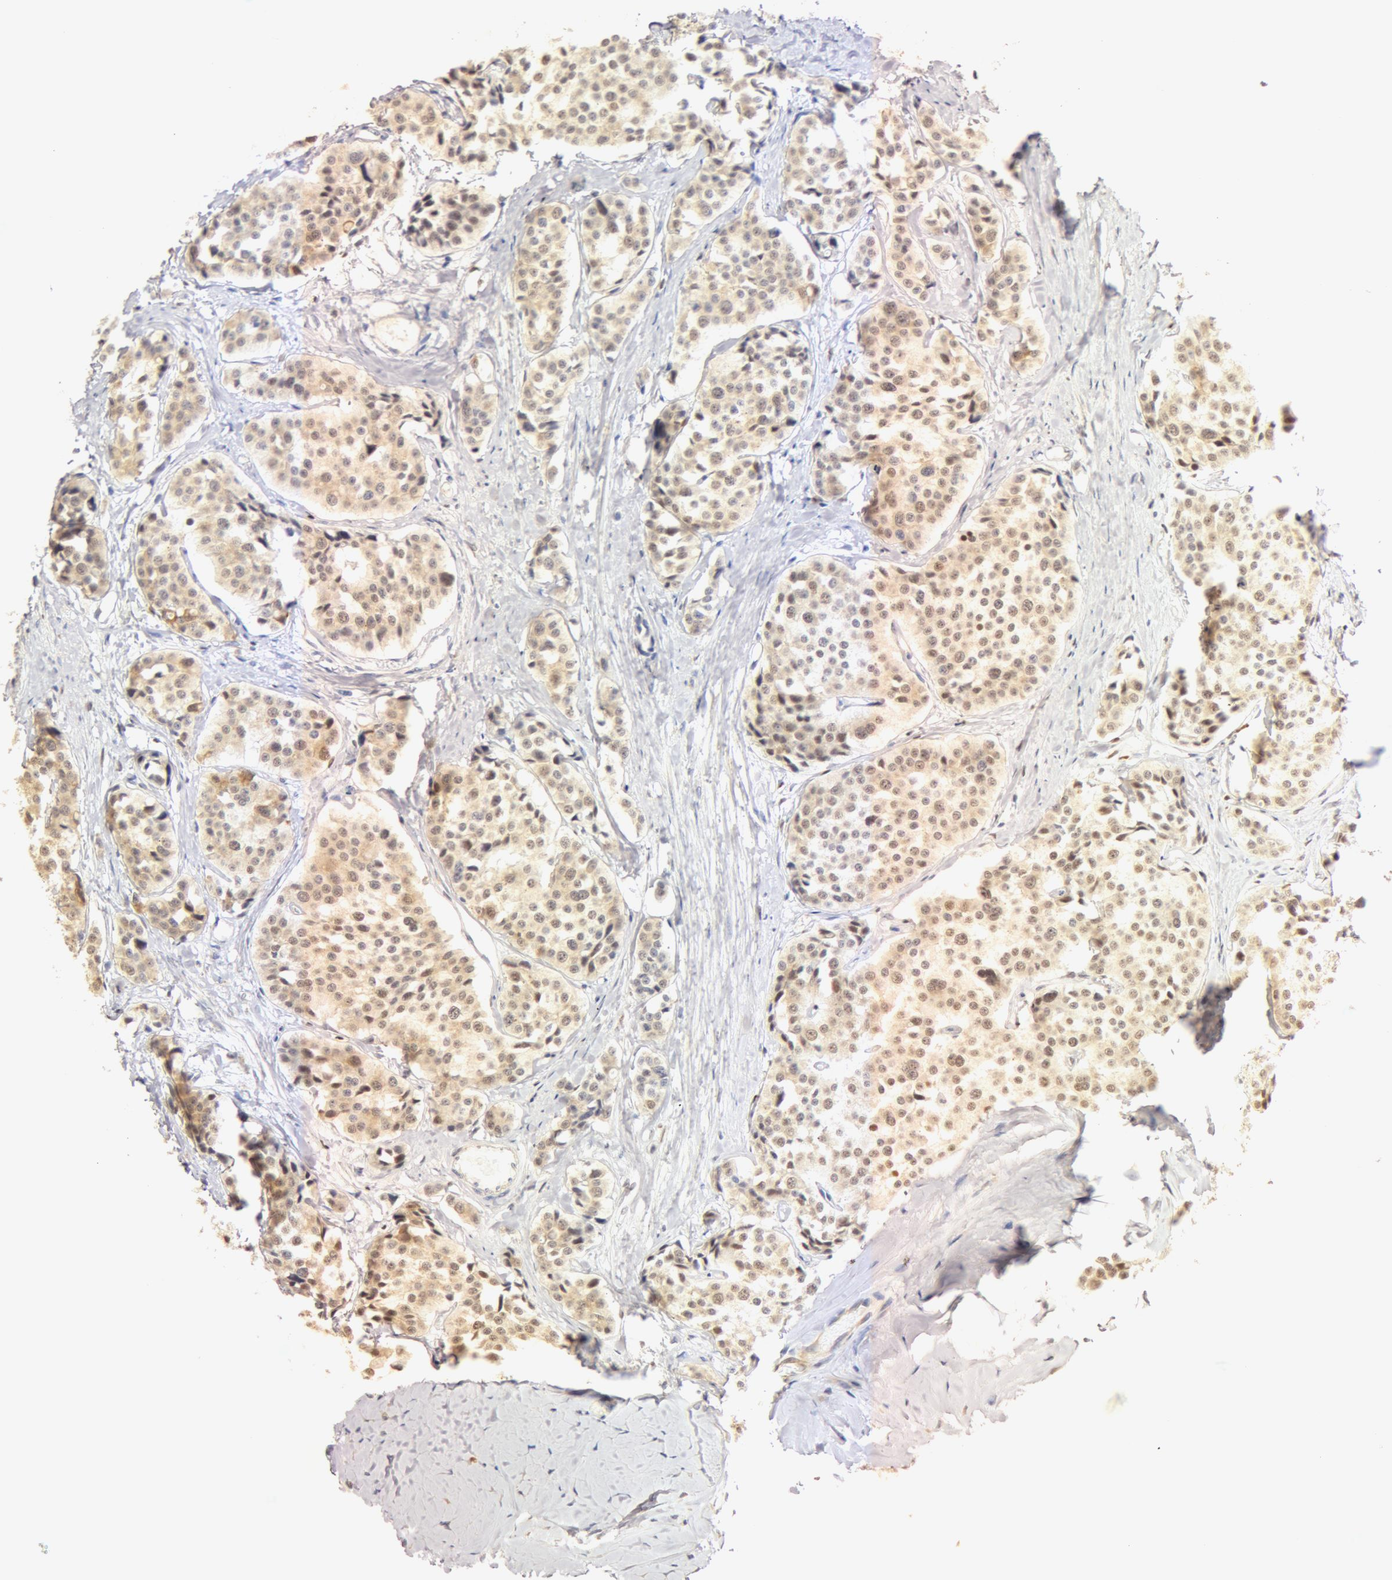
{"staining": {"intensity": "negative", "quantity": "none", "location": "none"}, "tissue": "carcinoid", "cell_type": "Tumor cells", "image_type": "cancer", "snomed": [{"axis": "morphology", "description": "Carcinoid, malignant, NOS"}, {"axis": "topography", "description": "Small intestine"}], "caption": "A high-resolution histopathology image shows IHC staining of carcinoid, which demonstrates no significant expression in tumor cells. (DAB (3,3'-diaminobenzidine) immunohistochemistry, high magnification).", "gene": "DDX3Y", "patient": {"sex": "male", "age": 60}}